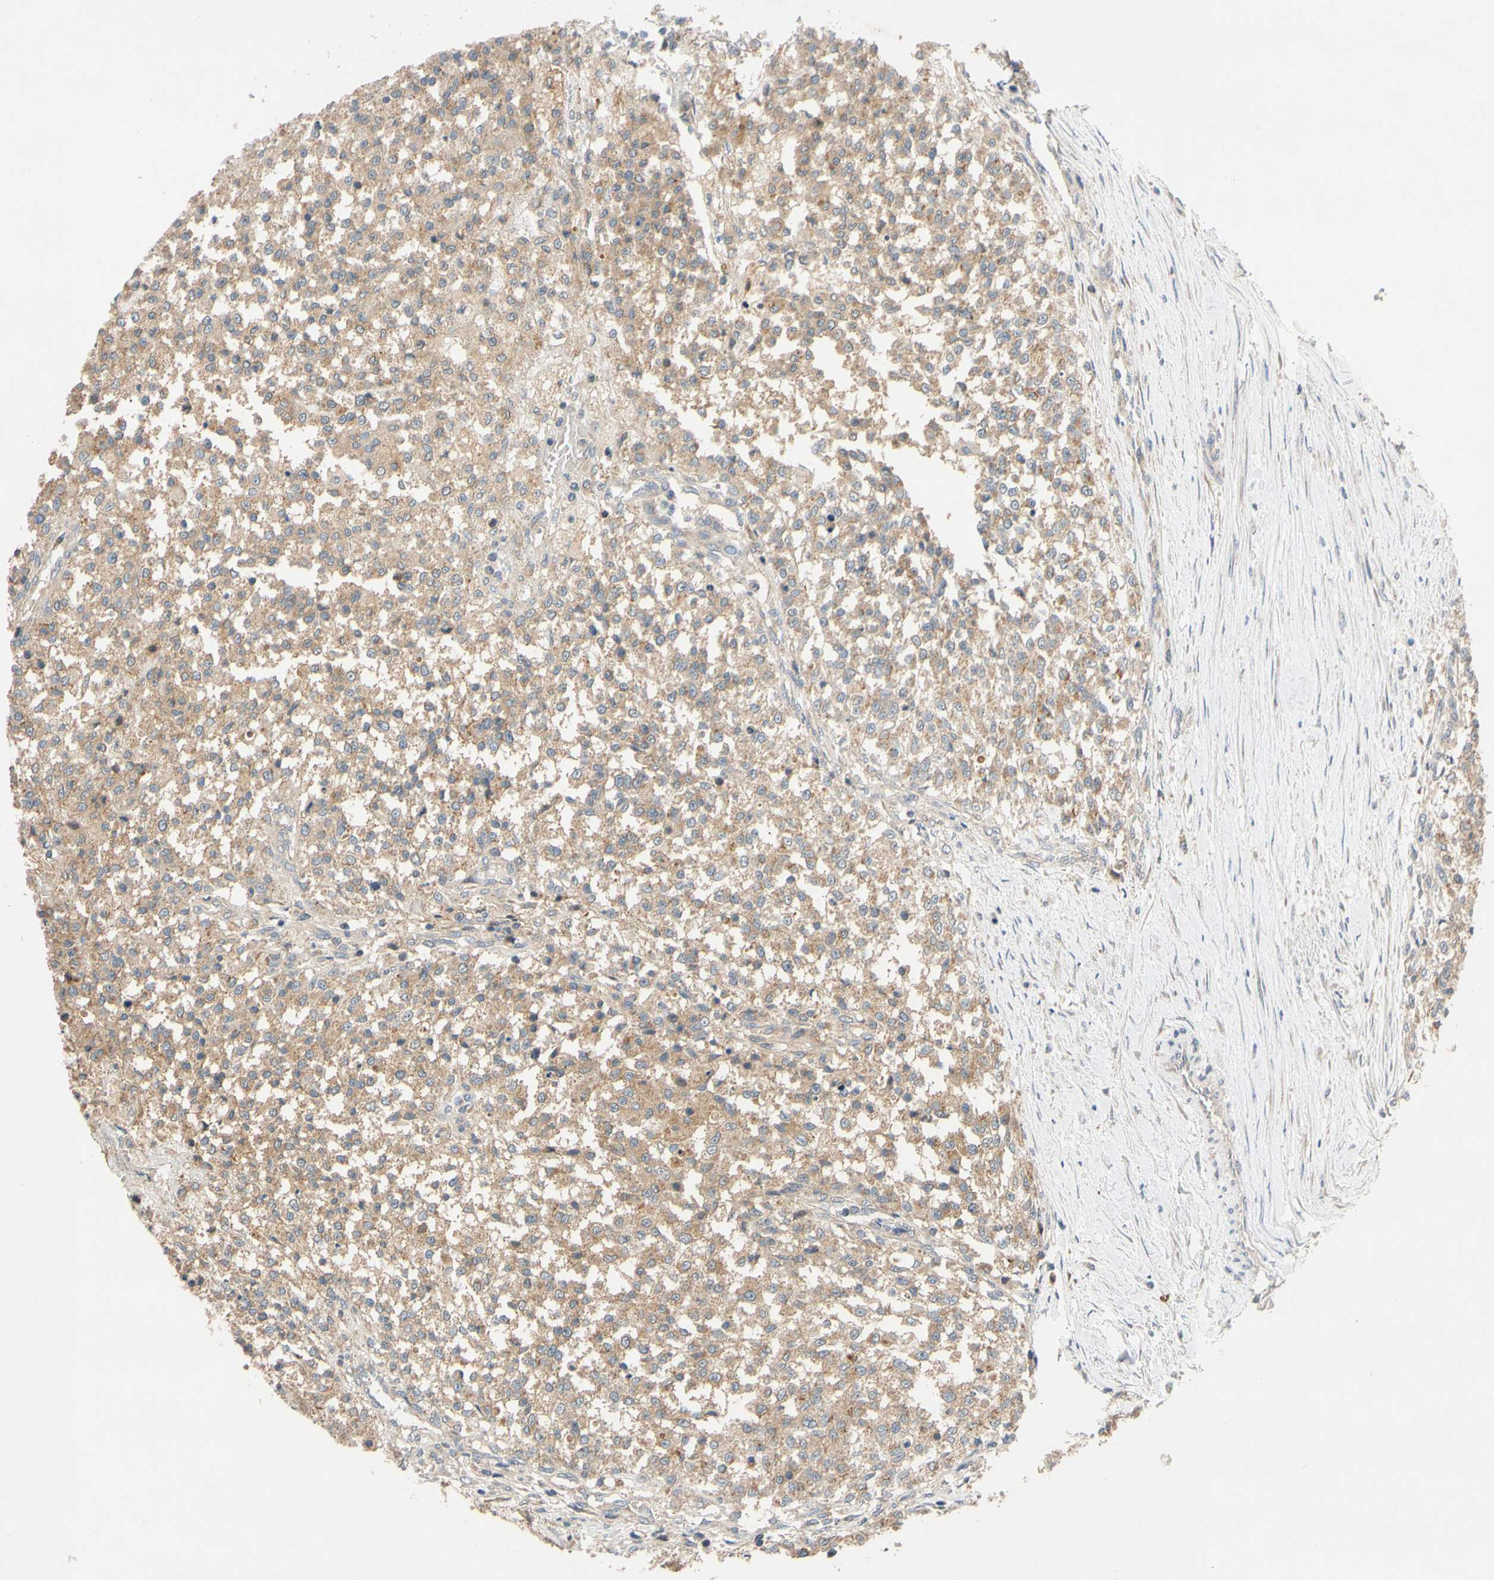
{"staining": {"intensity": "moderate", "quantity": ">75%", "location": "cytoplasmic/membranous"}, "tissue": "testis cancer", "cell_type": "Tumor cells", "image_type": "cancer", "snomed": [{"axis": "morphology", "description": "Seminoma, NOS"}, {"axis": "topography", "description": "Testis"}], "caption": "High-magnification brightfield microscopy of testis cancer stained with DAB (3,3'-diaminobenzidine) (brown) and counterstained with hematoxylin (blue). tumor cells exhibit moderate cytoplasmic/membranous positivity is identified in approximately>75% of cells. (DAB (3,3'-diaminobenzidine) = brown stain, brightfield microscopy at high magnification).", "gene": "MBTPS2", "patient": {"sex": "male", "age": 59}}